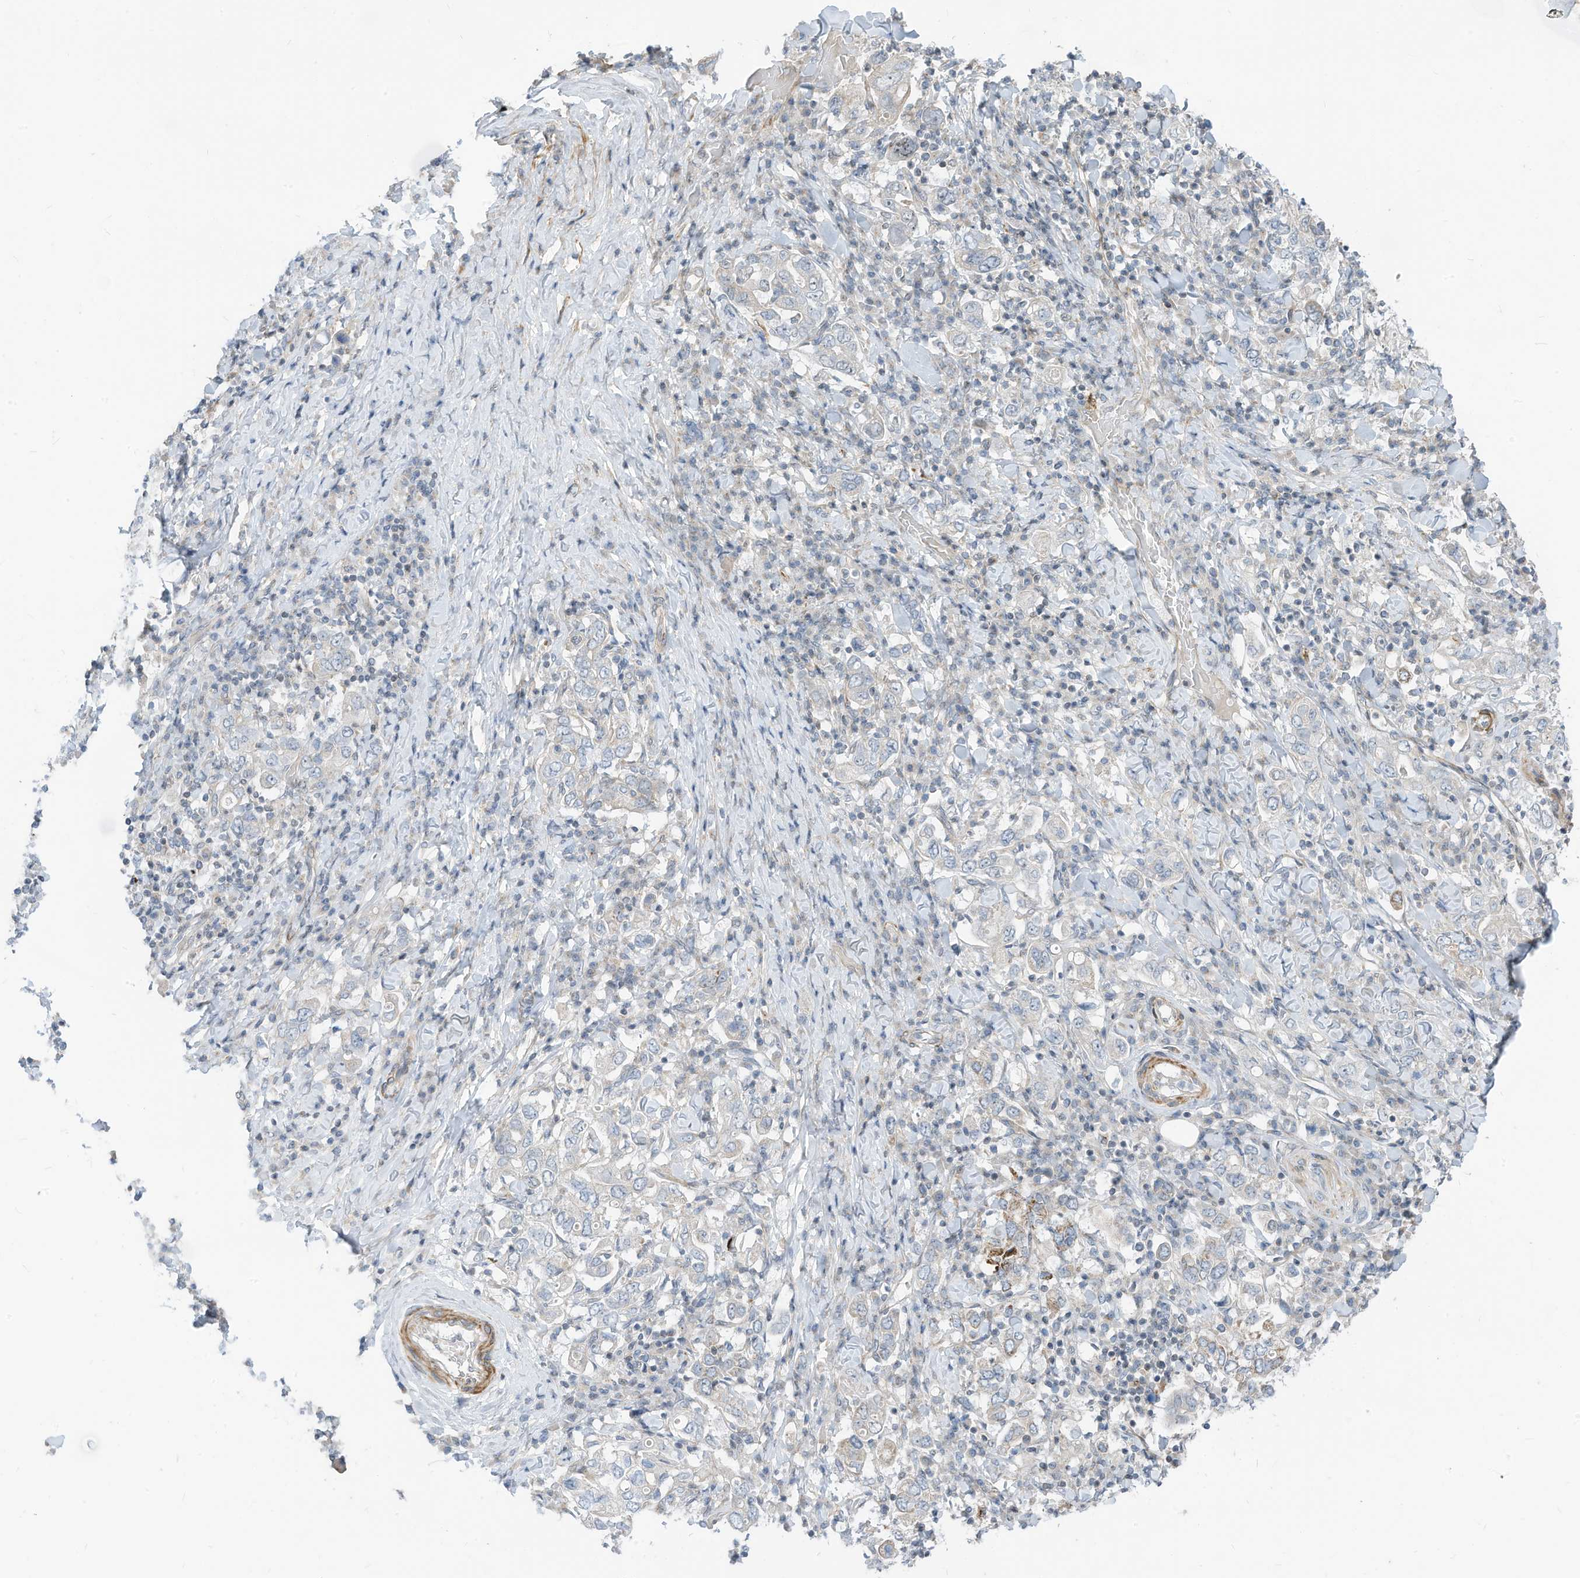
{"staining": {"intensity": "negative", "quantity": "none", "location": "none"}, "tissue": "stomach cancer", "cell_type": "Tumor cells", "image_type": "cancer", "snomed": [{"axis": "morphology", "description": "Adenocarcinoma, NOS"}, {"axis": "topography", "description": "Stomach, upper"}], "caption": "This is an immunohistochemistry histopathology image of stomach cancer (adenocarcinoma). There is no positivity in tumor cells.", "gene": "GPATCH3", "patient": {"sex": "male", "age": 62}}